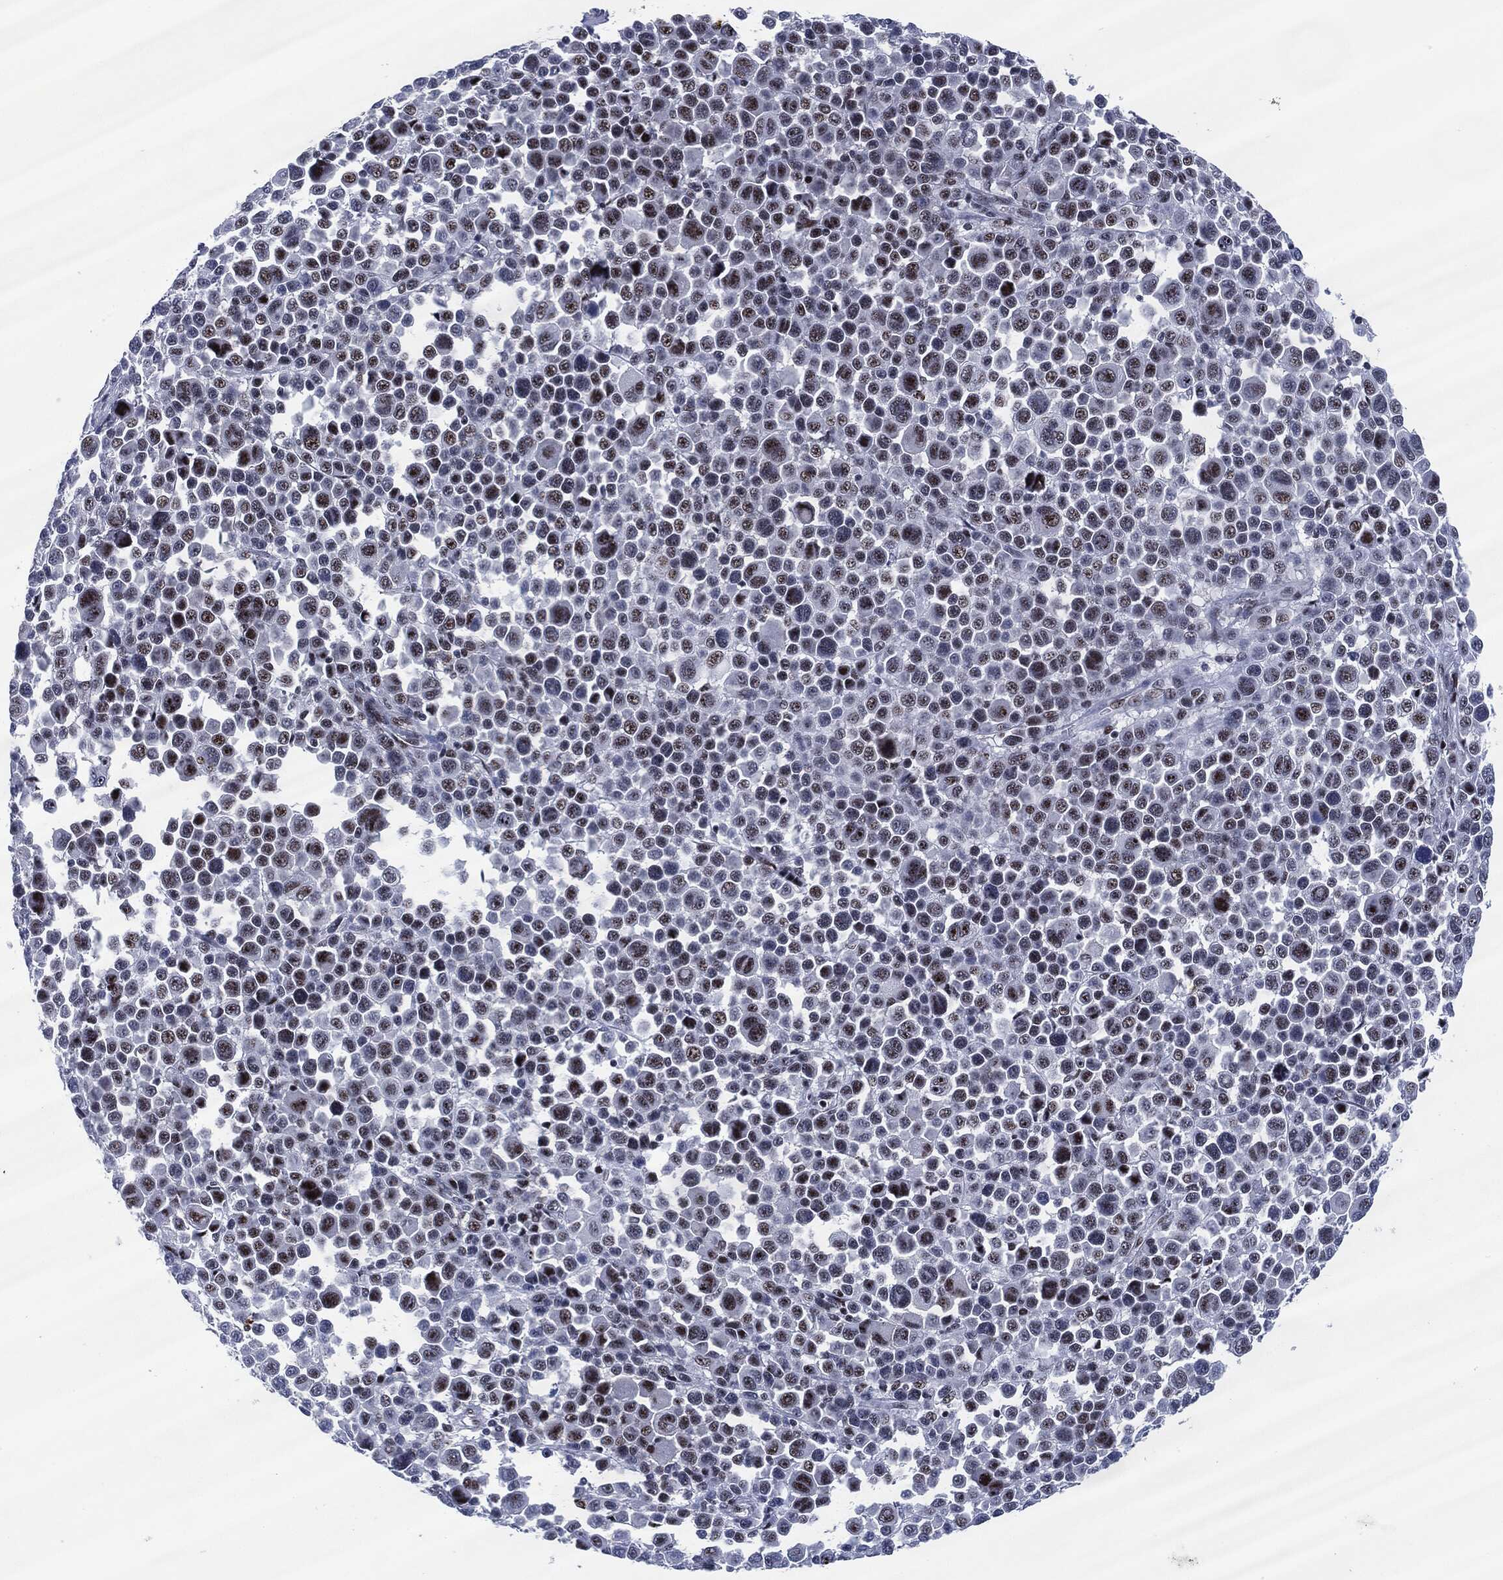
{"staining": {"intensity": "strong", "quantity": "<25%", "location": "nuclear"}, "tissue": "melanoma", "cell_type": "Tumor cells", "image_type": "cancer", "snomed": [{"axis": "morphology", "description": "Malignant melanoma, NOS"}, {"axis": "topography", "description": "Skin"}], "caption": "A brown stain labels strong nuclear positivity of a protein in malignant melanoma tumor cells.", "gene": "MPO", "patient": {"sex": "female", "age": 57}}